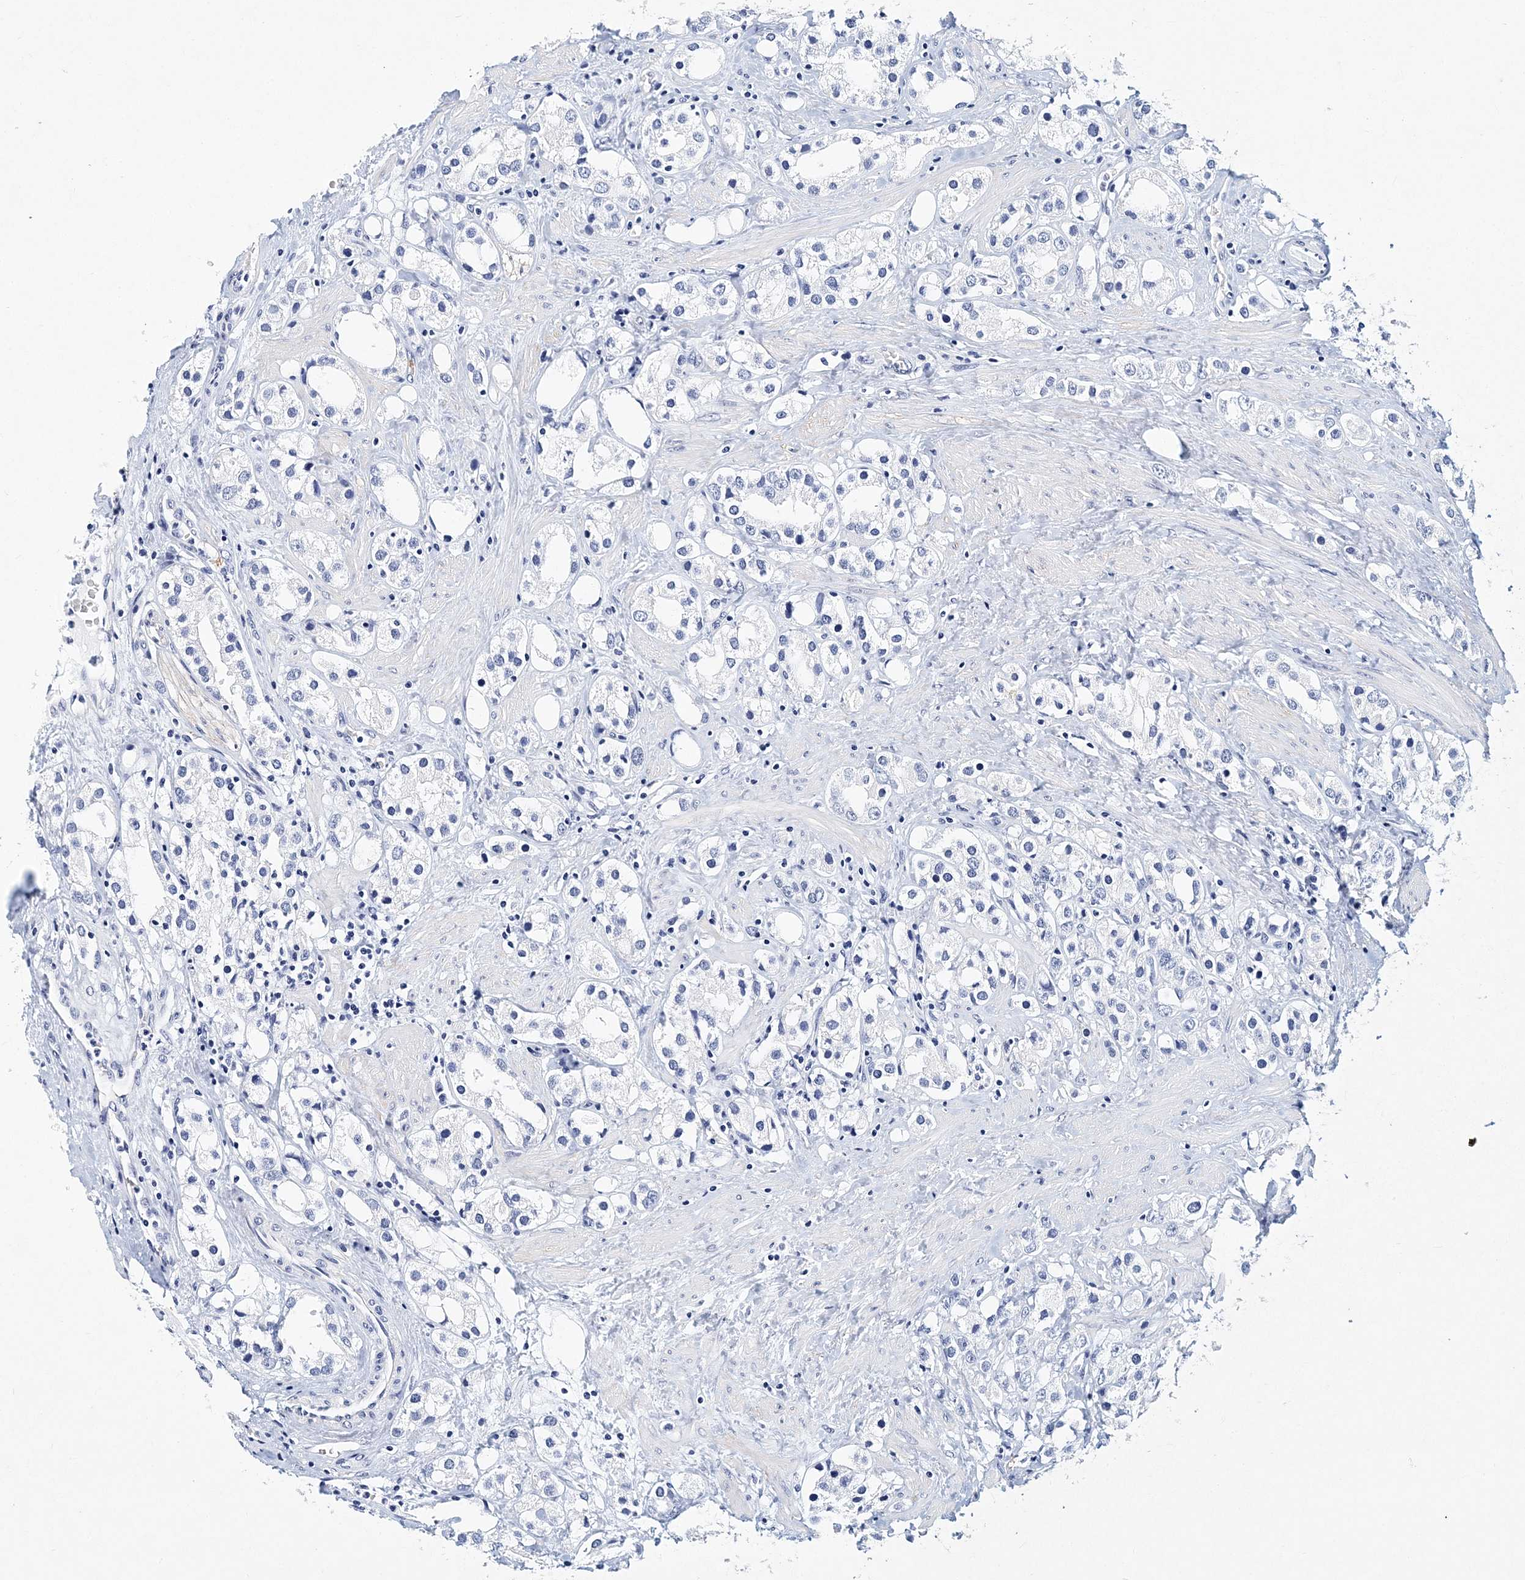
{"staining": {"intensity": "negative", "quantity": "none", "location": "none"}, "tissue": "prostate cancer", "cell_type": "Tumor cells", "image_type": "cancer", "snomed": [{"axis": "morphology", "description": "Adenocarcinoma, NOS"}, {"axis": "topography", "description": "Prostate"}], "caption": "Prostate cancer (adenocarcinoma) was stained to show a protein in brown. There is no significant positivity in tumor cells.", "gene": "ITGA2B", "patient": {"sex": "male", "age": 79}}